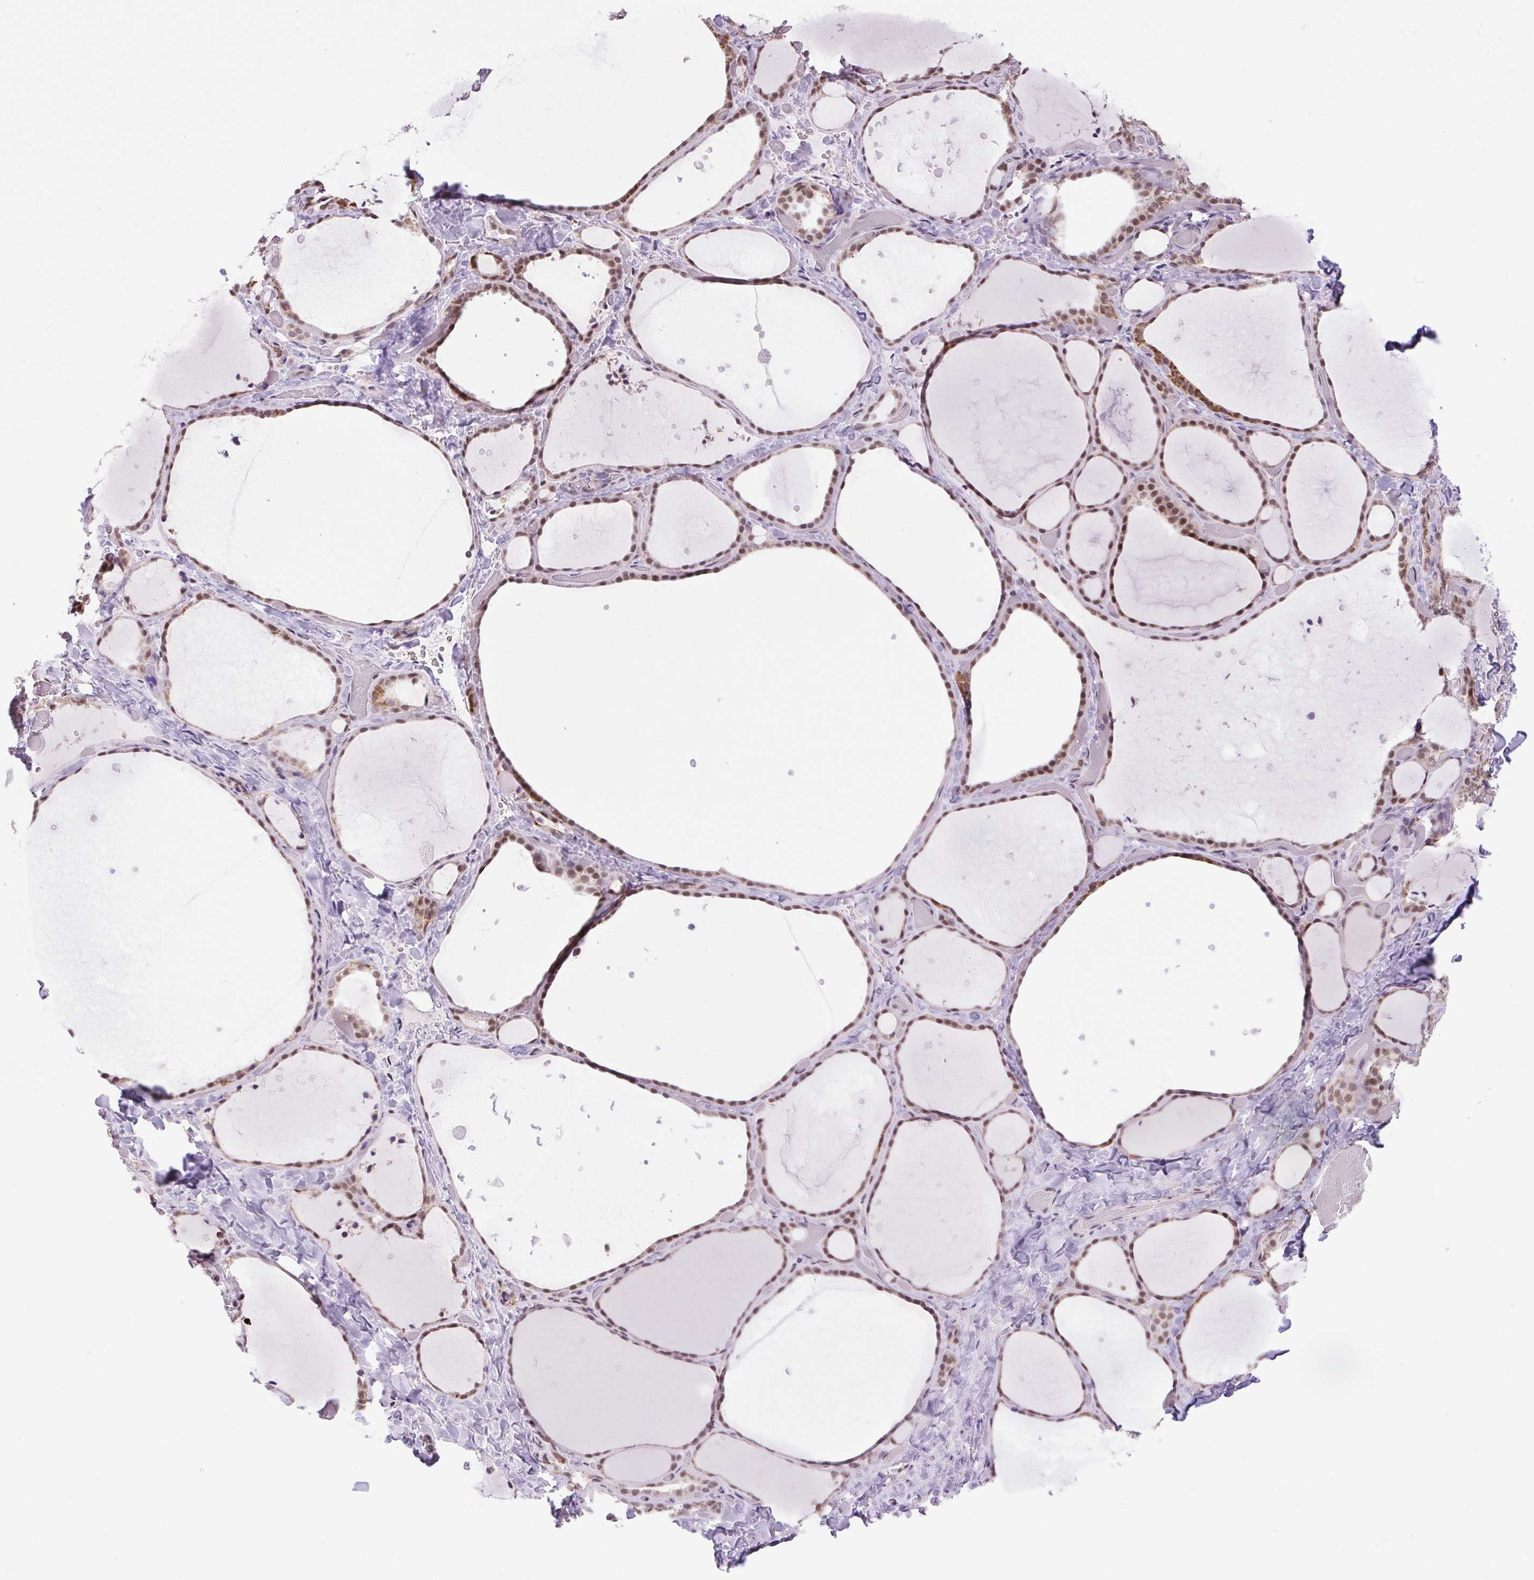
{"staining": {"intensity": "moderate", "quantity": ">75%", "location": "nuclear"}, "tissue": "thyroid gland", "cell_type": "Glandular cells", "image_type": "normal", "snomed": [{"axis": "morphology", "description": "Normal tissue, NOS"}, {"axis": "topography", "description": "Thyroid gland"}], "caption": "Moderate nuclear positivity for a protein is present in about >75% of glandular cells of normal thyroid gland using IHC.", "gene": "SCO2", "patient": {"sex": "female", "age": 36}}